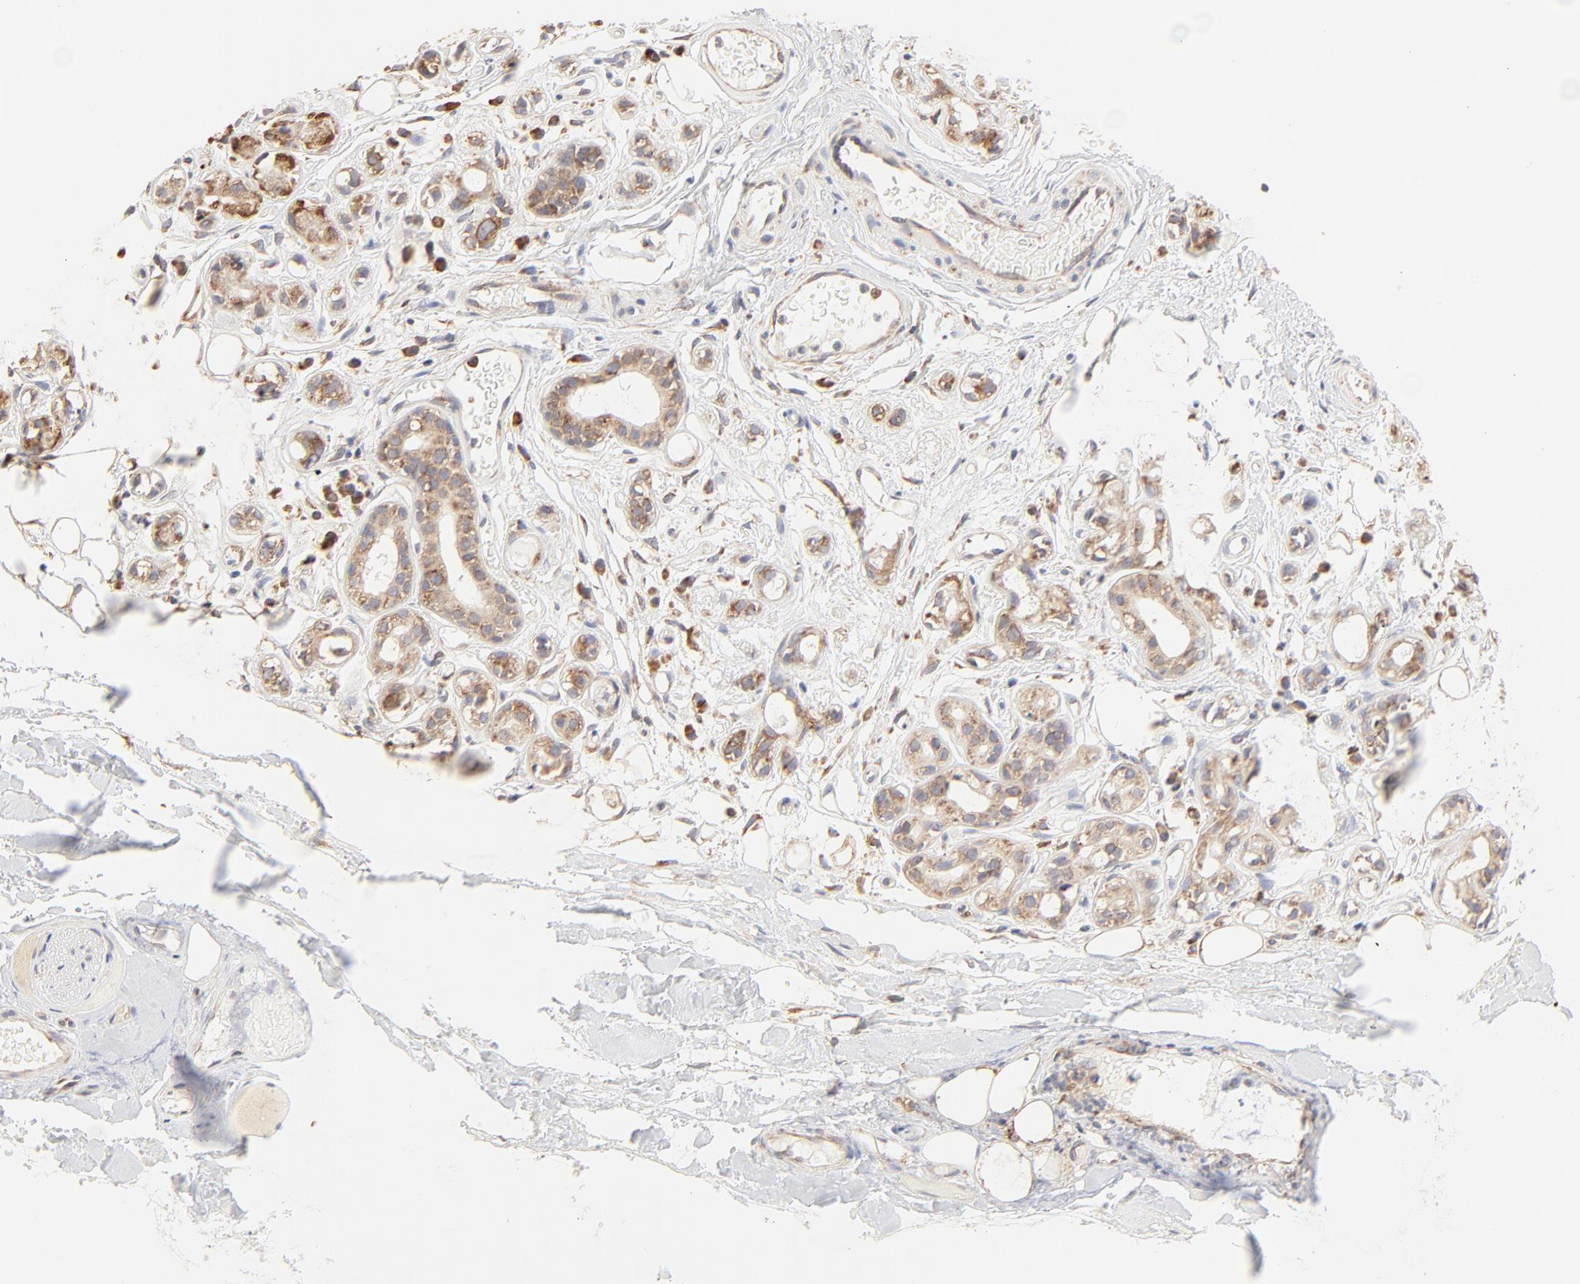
{"staining": {"intensity": "strong", "quantity": ">75%", "location": "cytoplasmic/membranous"}, "tissue": "salivary gland", "cell_type": "Glandular cells", "image_type": "normal", "snomed": [{"axis": "morphology", "description": "Normal tissue, NOS"}, {"axis": "topography", "description": "Salivary gland"}], "caption": "This is an image of IHC staining of unremarkable salivary gland, which shows strong positivity in the cytoplasmic/membranous of glandular cells.", "gene": "RPS20", "patient": {"sex": "male", "age": 54}}